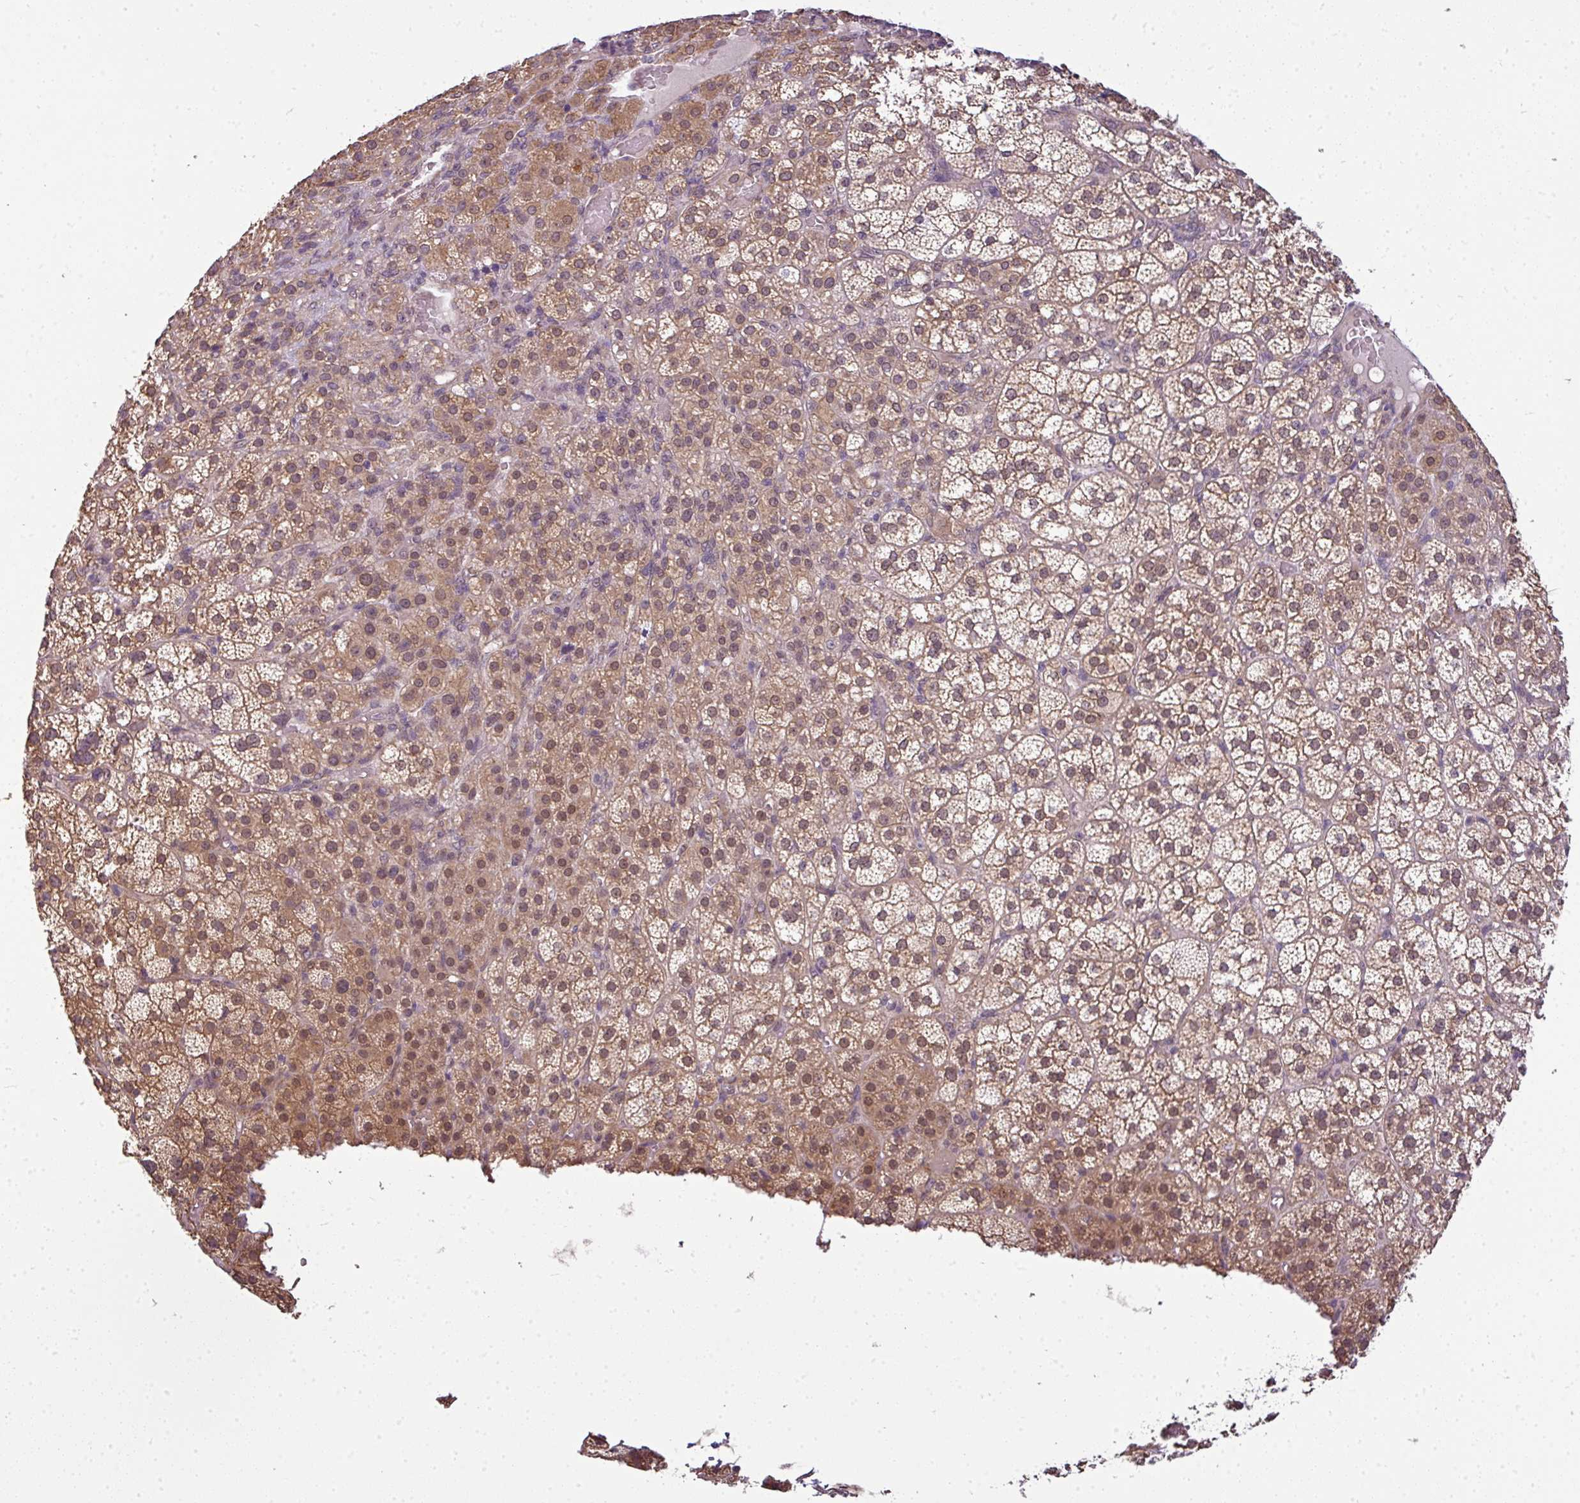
{"staining": {"intensity": "moderate", "quantity": ">75%", "location": "cytoplasmic/membranous,nuclear"}, "tissue": "adrenal gland", "cell_type": "Glandular cells", "image_type": "normal", "snomed": [{"axis": "morphology", "description": "Normal tissue, NOS"}, {"axis": "topography", "description": "Adrenal gland"}], "caption": "About >75% of glandular cells in normal human adrenal gland exhibit moderate cytoplasmic/membranous,nuclear protein expression as visualized by brown immunohistochemical staining.", "gene": "RBM14", "patient": {"sex": "female", "age": 60}}